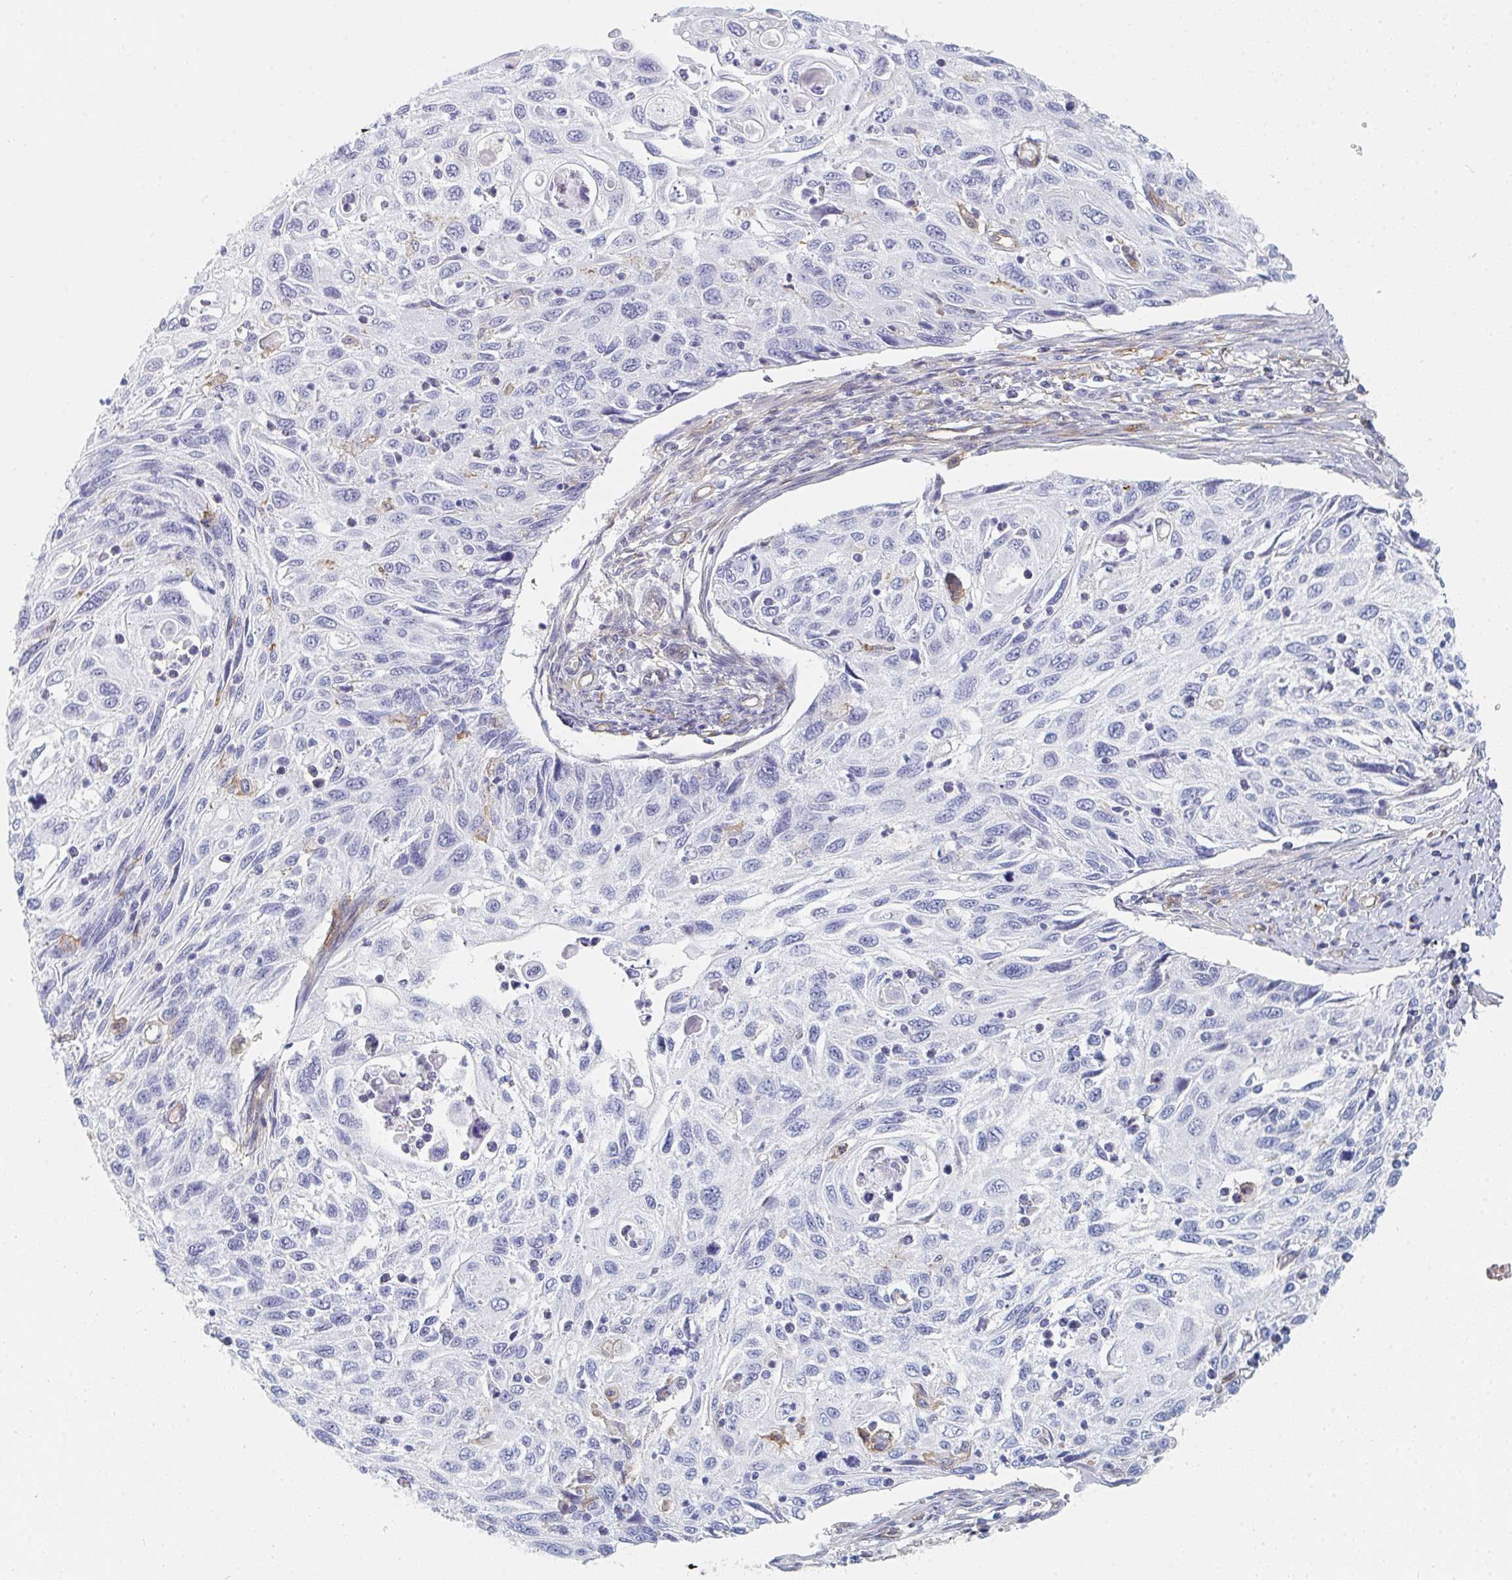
{"staining": {"intensity": "negative", "quantity": "none", "location": "none"}, "tissue": "cervical cancer", "cell_type": "Tumor cells", "image_type": "cancer", "snomed": [{"axis": "morphology", "description": "Squamous cell carcinoma, NOS"}, {"axis": "topography", "description": "Cervix"}], "caption": "Tumor cells are negative for protein expression in human cervical cancer (squamous cell carcinoma).", "gene": "DAB2", "patient": {"sex": "female", "age": 70}}